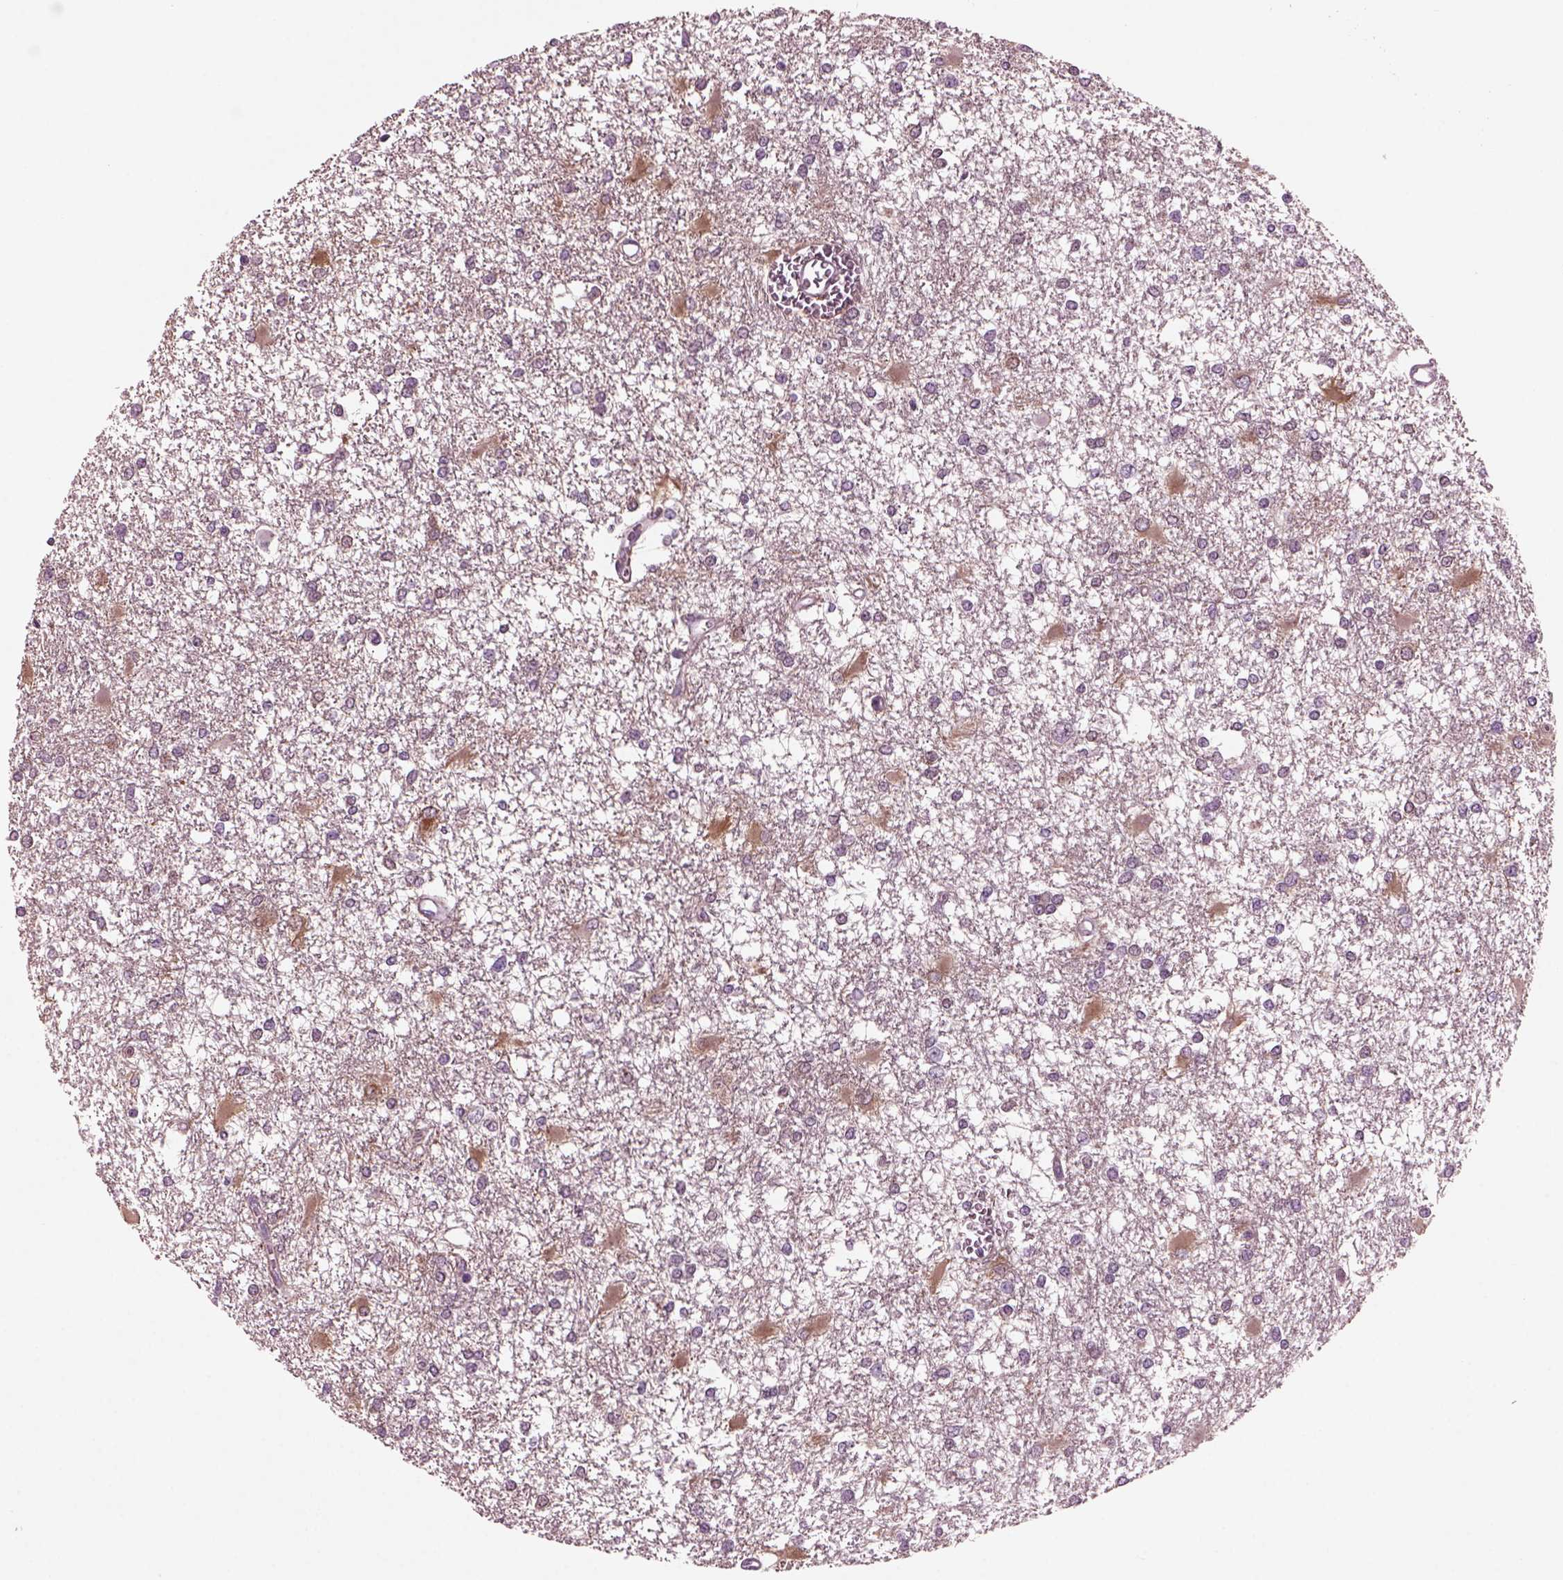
{"staining": {"intensity": "negative", "quantity": "none", "location": "none"}, "tissue": "glioma", "cell_type": "Tumor cells", "image_type": "cancer", "snomed": [{"axis": "morphology", "description": "Glioma, malignant, High grade"}, {"axis": "topography", "description": "Cerebral cortex"}], "caption": "There is no significant staining in tumor cells of high-grade glioma (malignant).", "gene": "GDF11", "patient": {"sex": "male", "age": 79}}